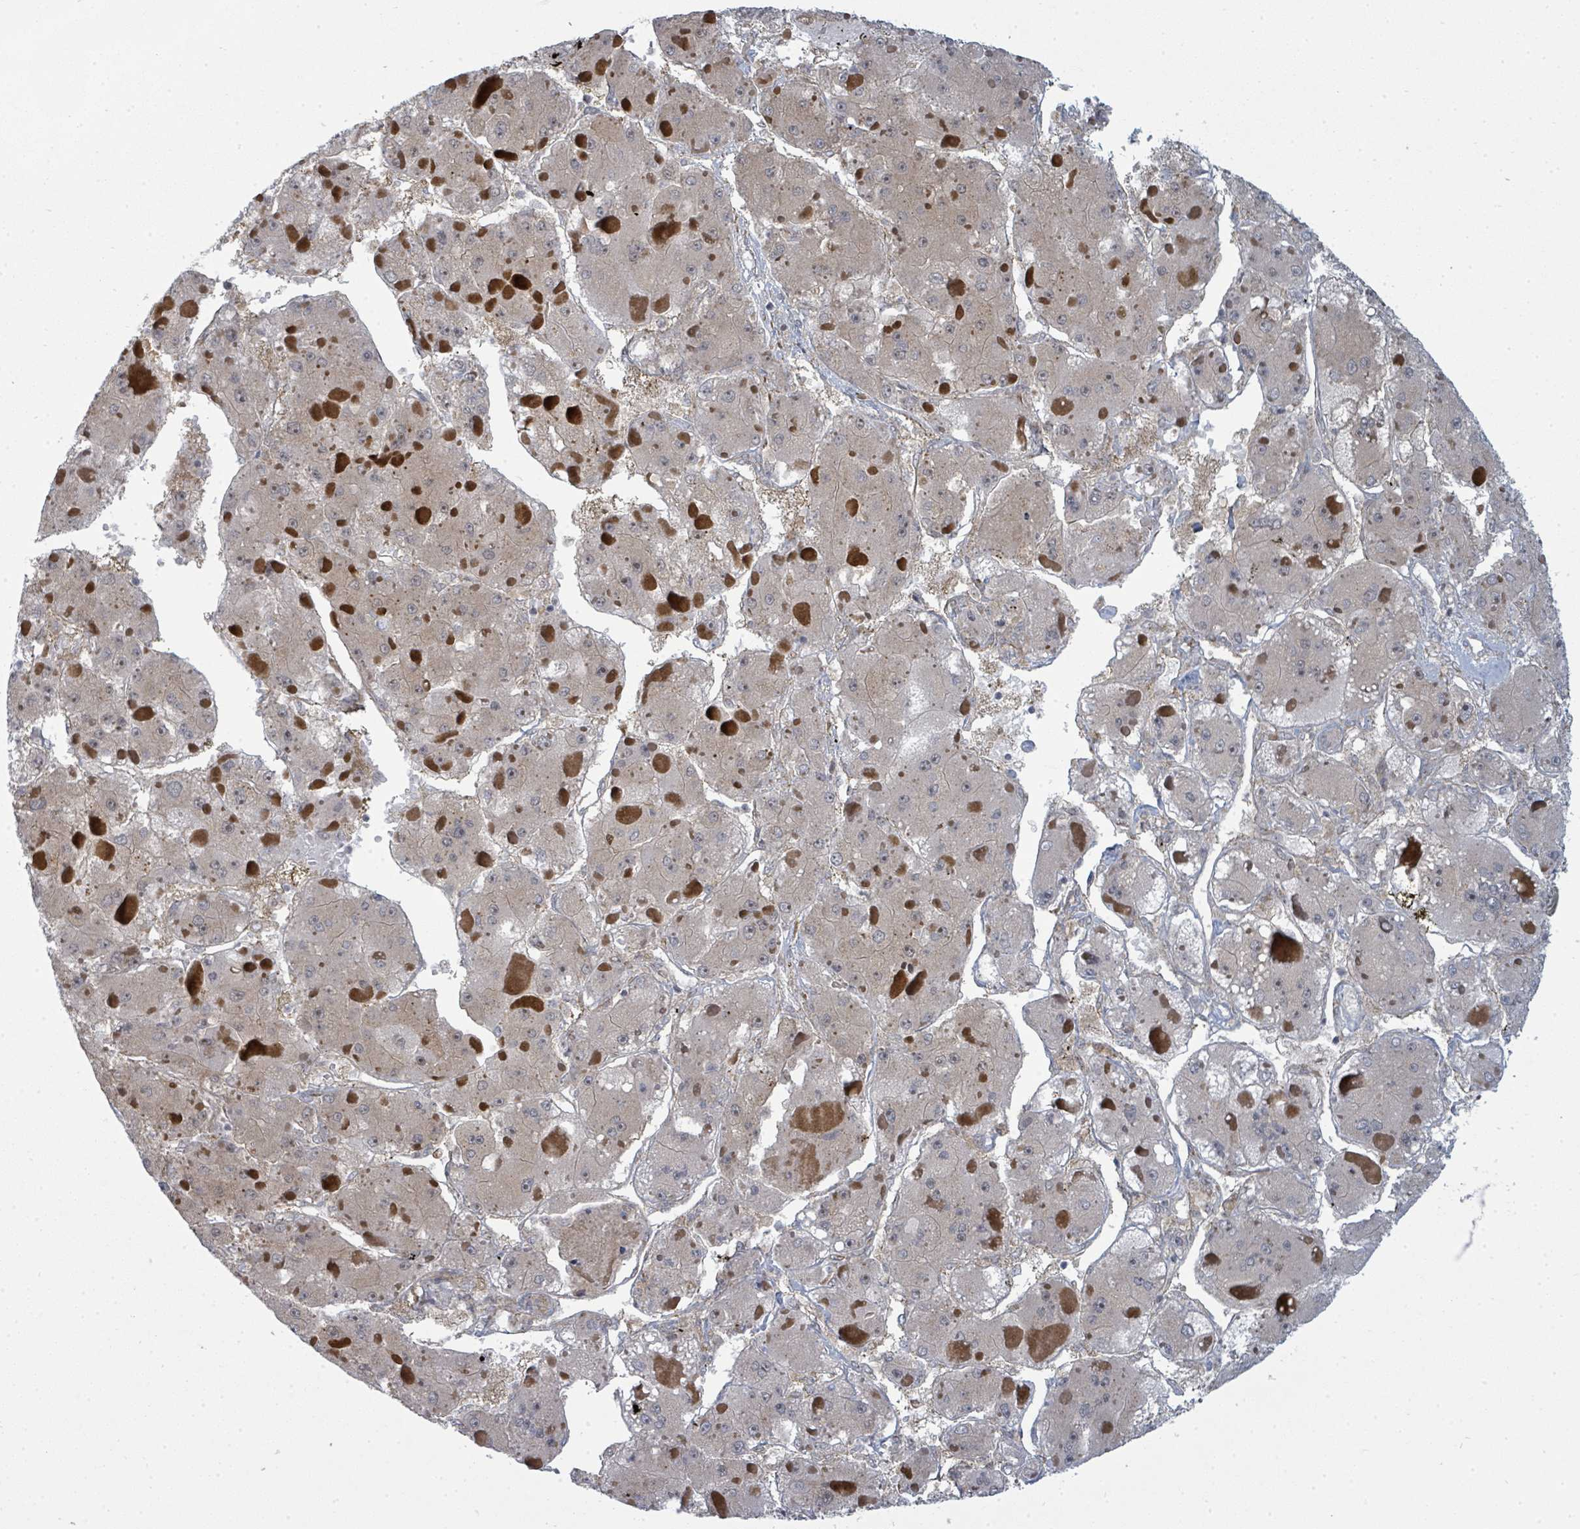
{"staining": {"intensity": "negative", "quantity": "none", "location": "none"}, "tissue": "liver cancer", "cell_type": "Tumor cells", "image_type": "cancer", "snomed": [{"axis": "morphology", "description": "Carcinoma, Hepatocellular, NOS"}, {"axis": "topography", "description": "Liver"}], "caption": "Tumor cells show no significant protein positivity in liver cancer (hepatocellular carcinoma).", "gene": "PSMG2", "patient": {"sex": "female", "age": 73}}